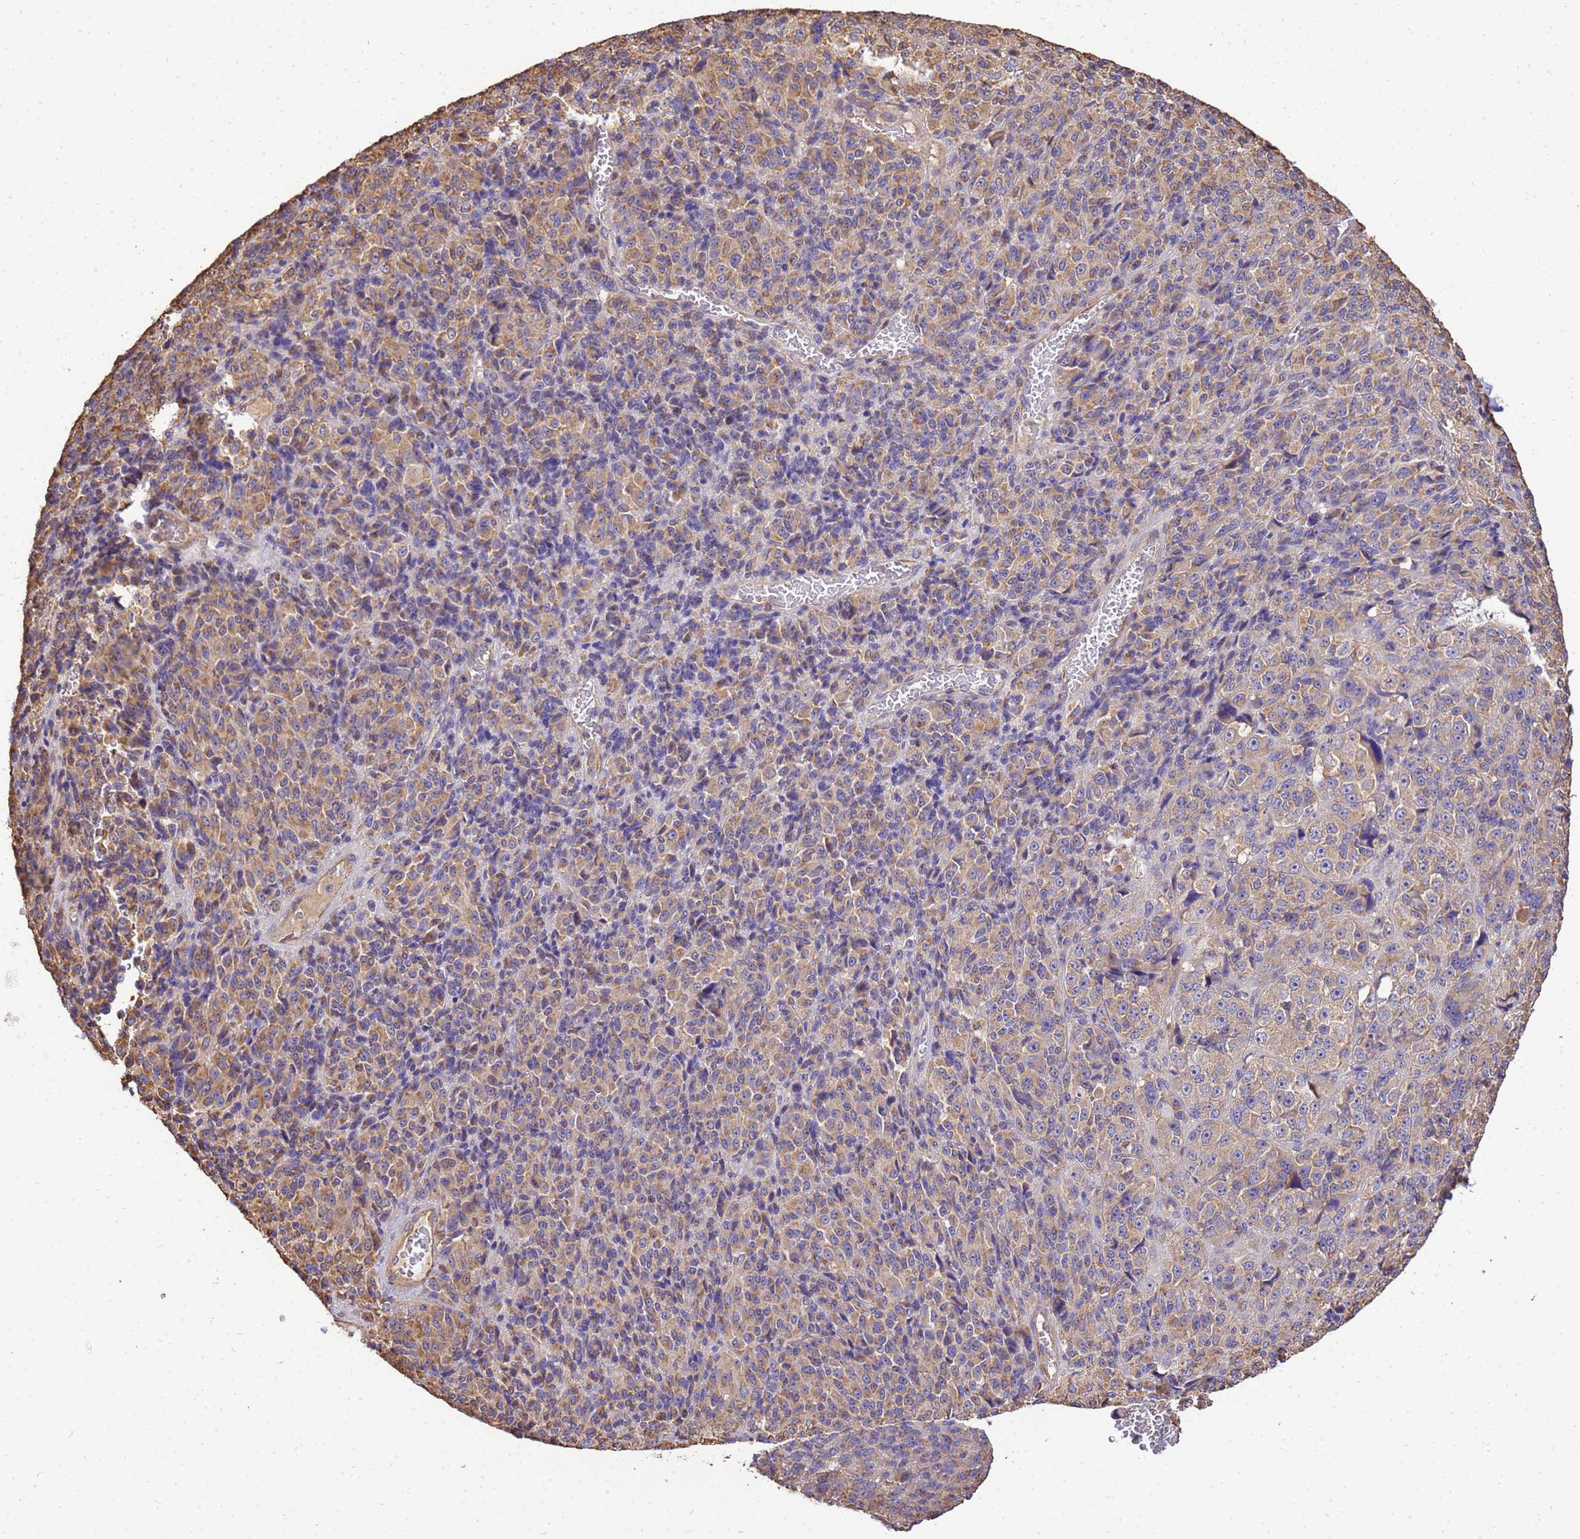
{"staining": {"intensity": "moderate", "quantity": ">75%", "location": "cytoplasmic/membranous"}, "tissue": "melanoma", "cell_type": "Tumor cells", "image_type": "cancer", "snomed": [{"axis": "morphology", "description": "Malignant melanoma, Metastatic site"}, {"axis": "topography", "description": "Brain"}], "caption": "Protein staining demonstrates moderate cytoplasmic/membranous expression in approximately >75% of tumor cells in malignant melanoma (metastatic site).", "gene": "WDR64", "patient": {"sex": "female", "age": 56}}